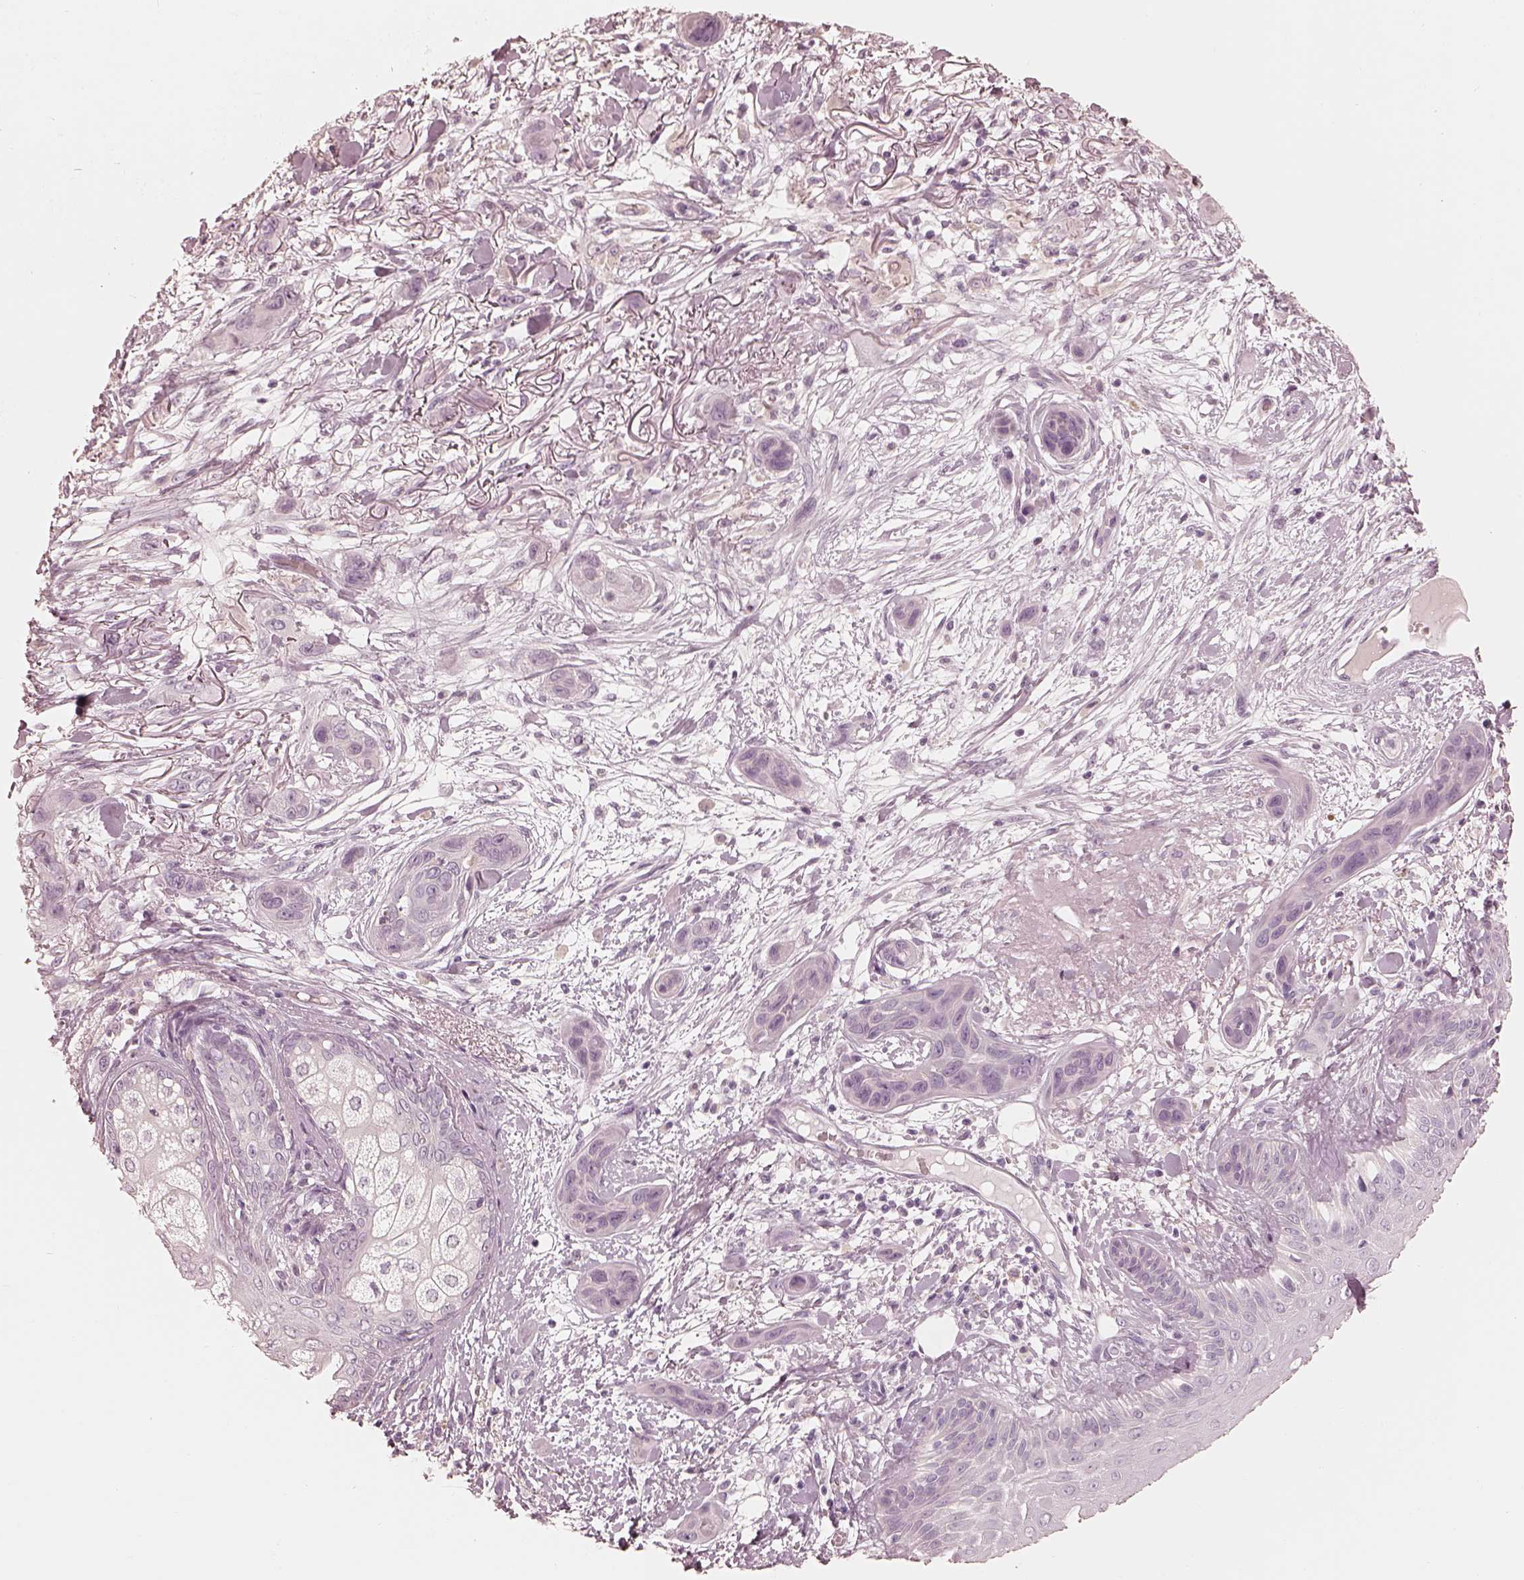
{"staining": {"intensity": "negative", "quantity": "none", "location": "none"}, "tissue": "skin cancer", "cell_type": "Tumor cells", "image_type": "cancer", "snomed": [{"axis": "morphology", "description": "Squamous cell carcinoma, NOS"}, {"axis": "topography", "description": "Skin"}], "caption": "Skin cancer (squamous cell carcinoma) was stained to show a protein in brown. There is no significant positivity in tumor cells.", "gene": "CALR3", "patient": {"sex": "male", "age": 79}}